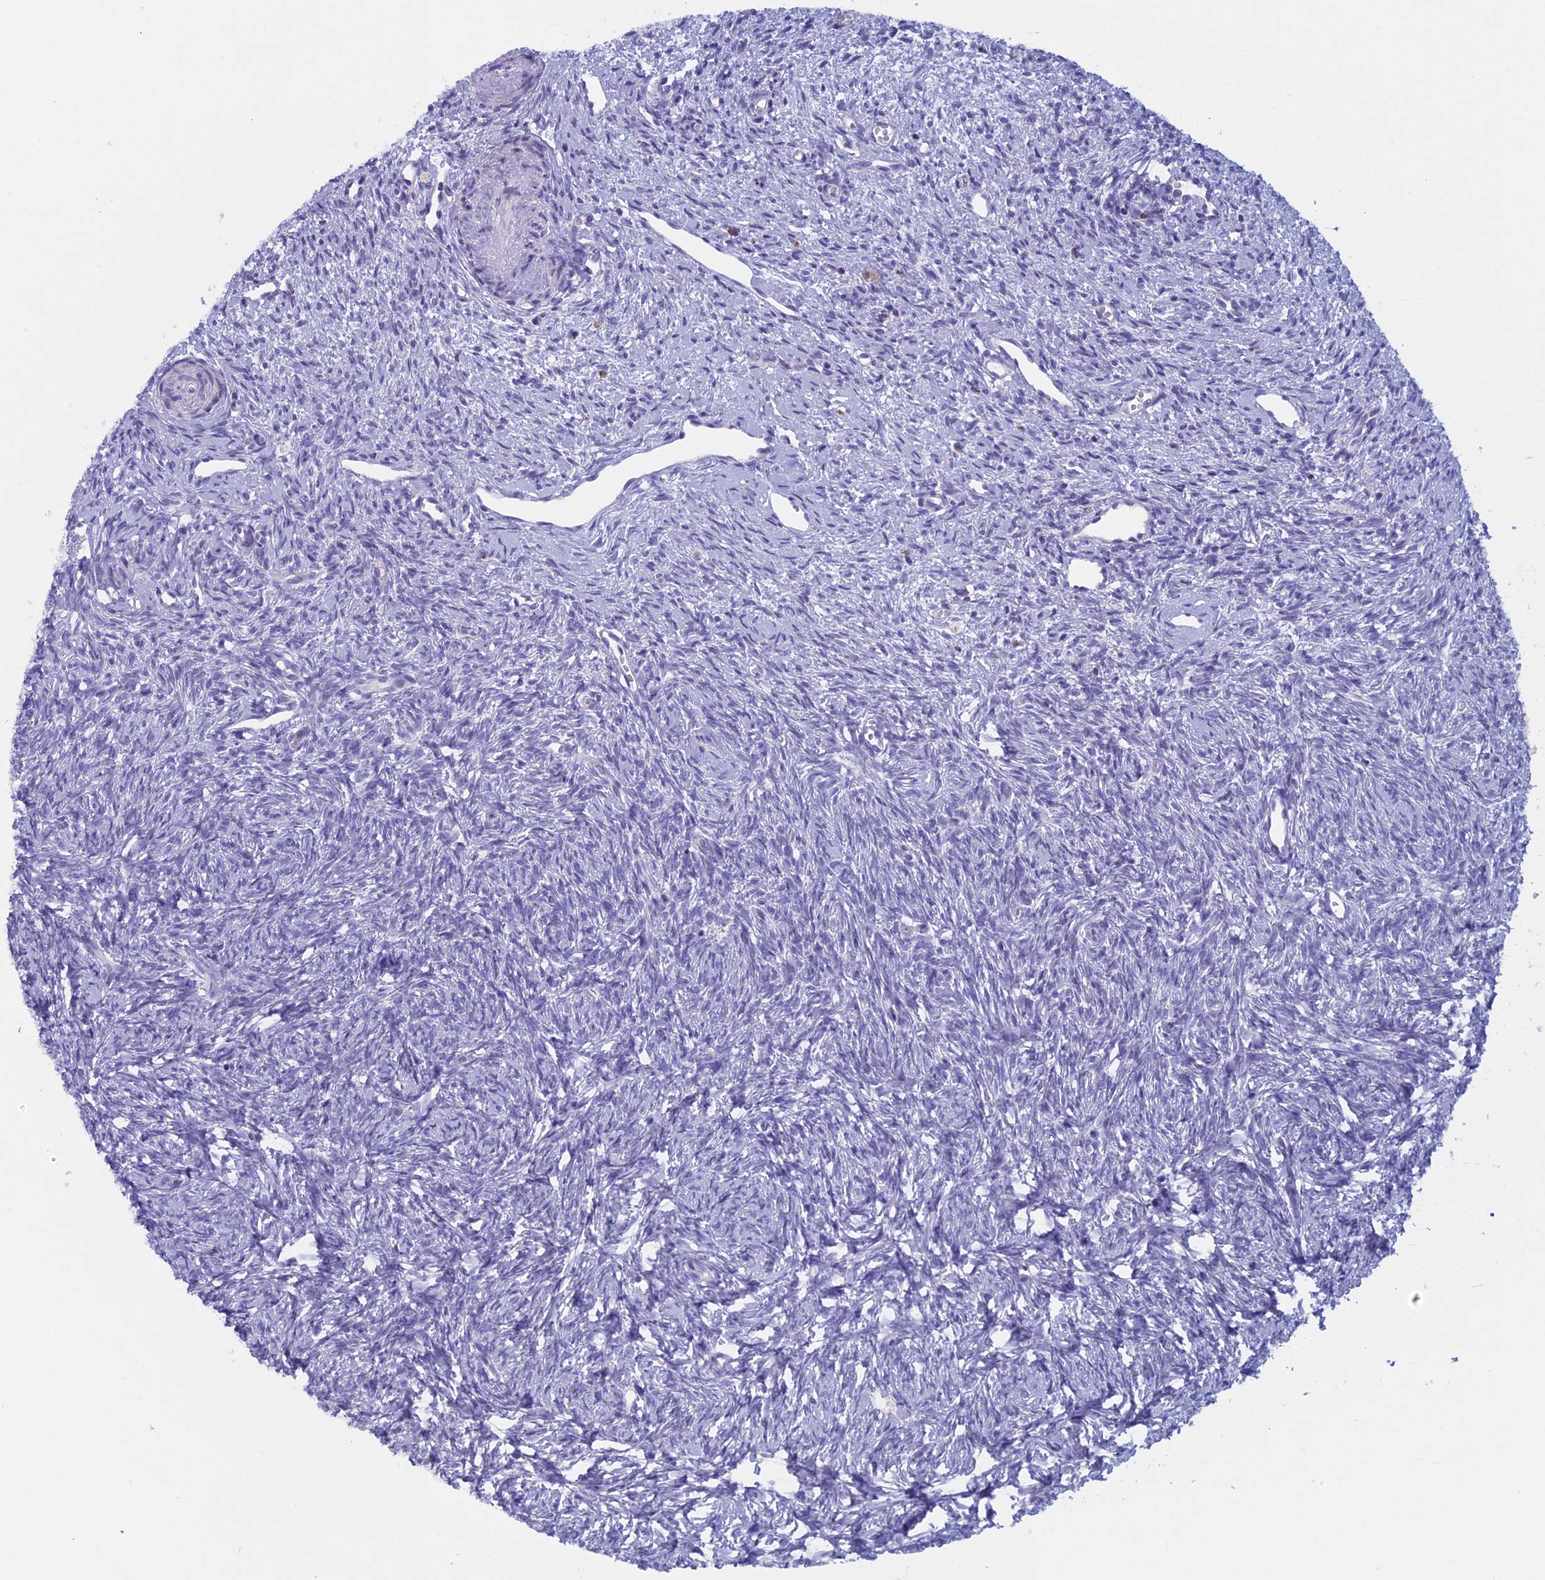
{"staining": {"intensity": "weak", "quantity": "<25%", "location": "cytoplasmic/membranous"}, "tissue": "ovary", "cell_type": "Follicle cells", "image_type": "normal", "snomed": [{"axis": "morphology", "description": "Normal tissue, NOS"}, {"axis": "topography", "description": "Ovary"}], "caption": "This photomicrograph is of benign ovary stained with IHC to label a protein in brown with the nuclei are counter-stained blue. There is no expression in follicle cells. (Brightfield microscopy of DAB (3,3'-diaminobenzidine) IHC at high magnification).", "gene": "ZNF563", "patient": {"sex": "female", "age": 51}}